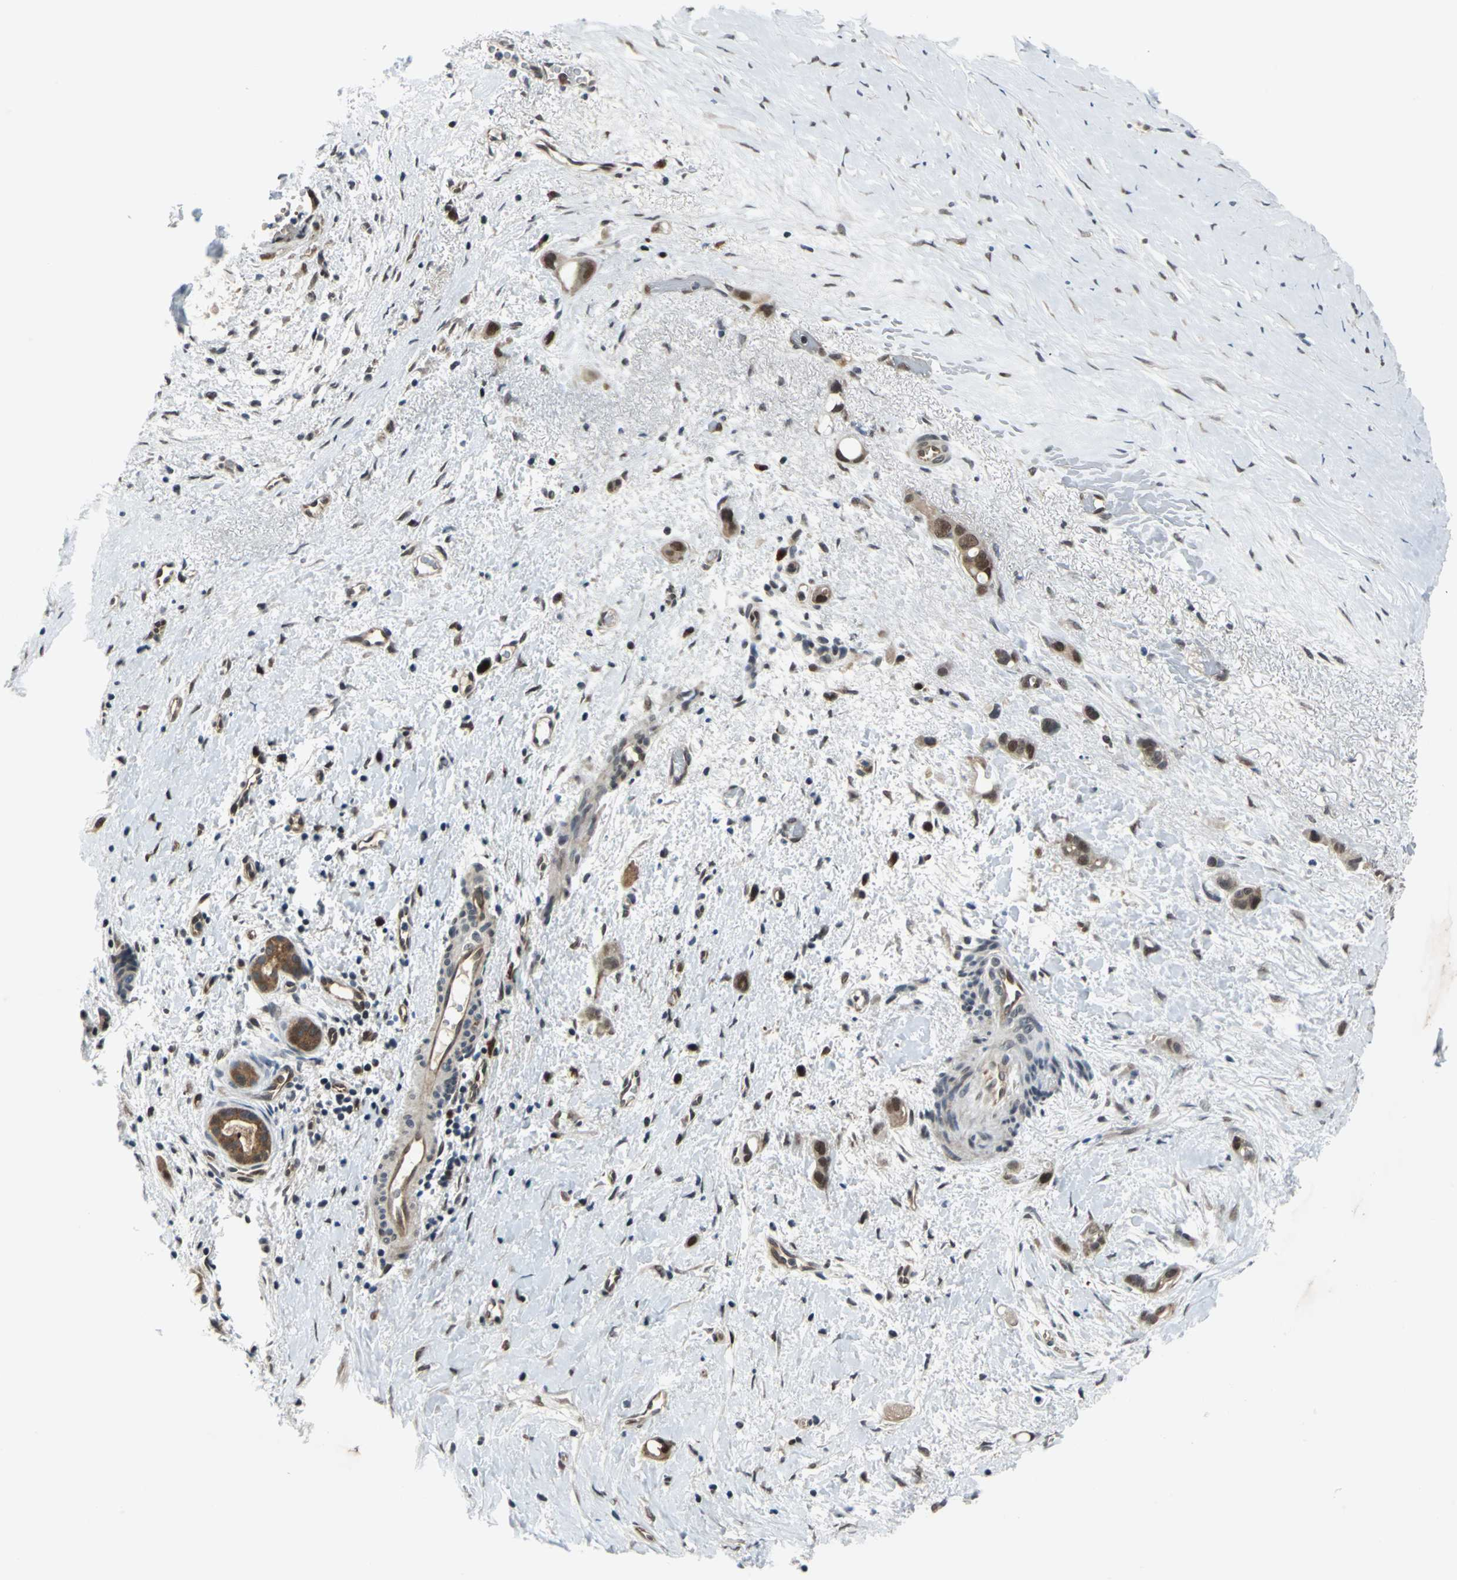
{"staining": {"intensity": "moderate", "quantity": ">75%", "location": "cytoplasmic/membranous,nuclear"}, "tissue": "liver cancer", "cell_type": "Tumor cells", "image_type": "cancer", "snomed": [{"axis": "morphology", "description": "Cholangiocarcinoma"}, {"axis": "topography", "description": "Liver"}], "caption": "This is a photomicrograph of IHC staining of liver cancer (cholangiocarcinoma), which shows moderate positivity in the cytoplasmic/membranous and nuclear of tumor cells.", "gene": "POLR3K", "patient": {"sex": "female", "age": 65}}